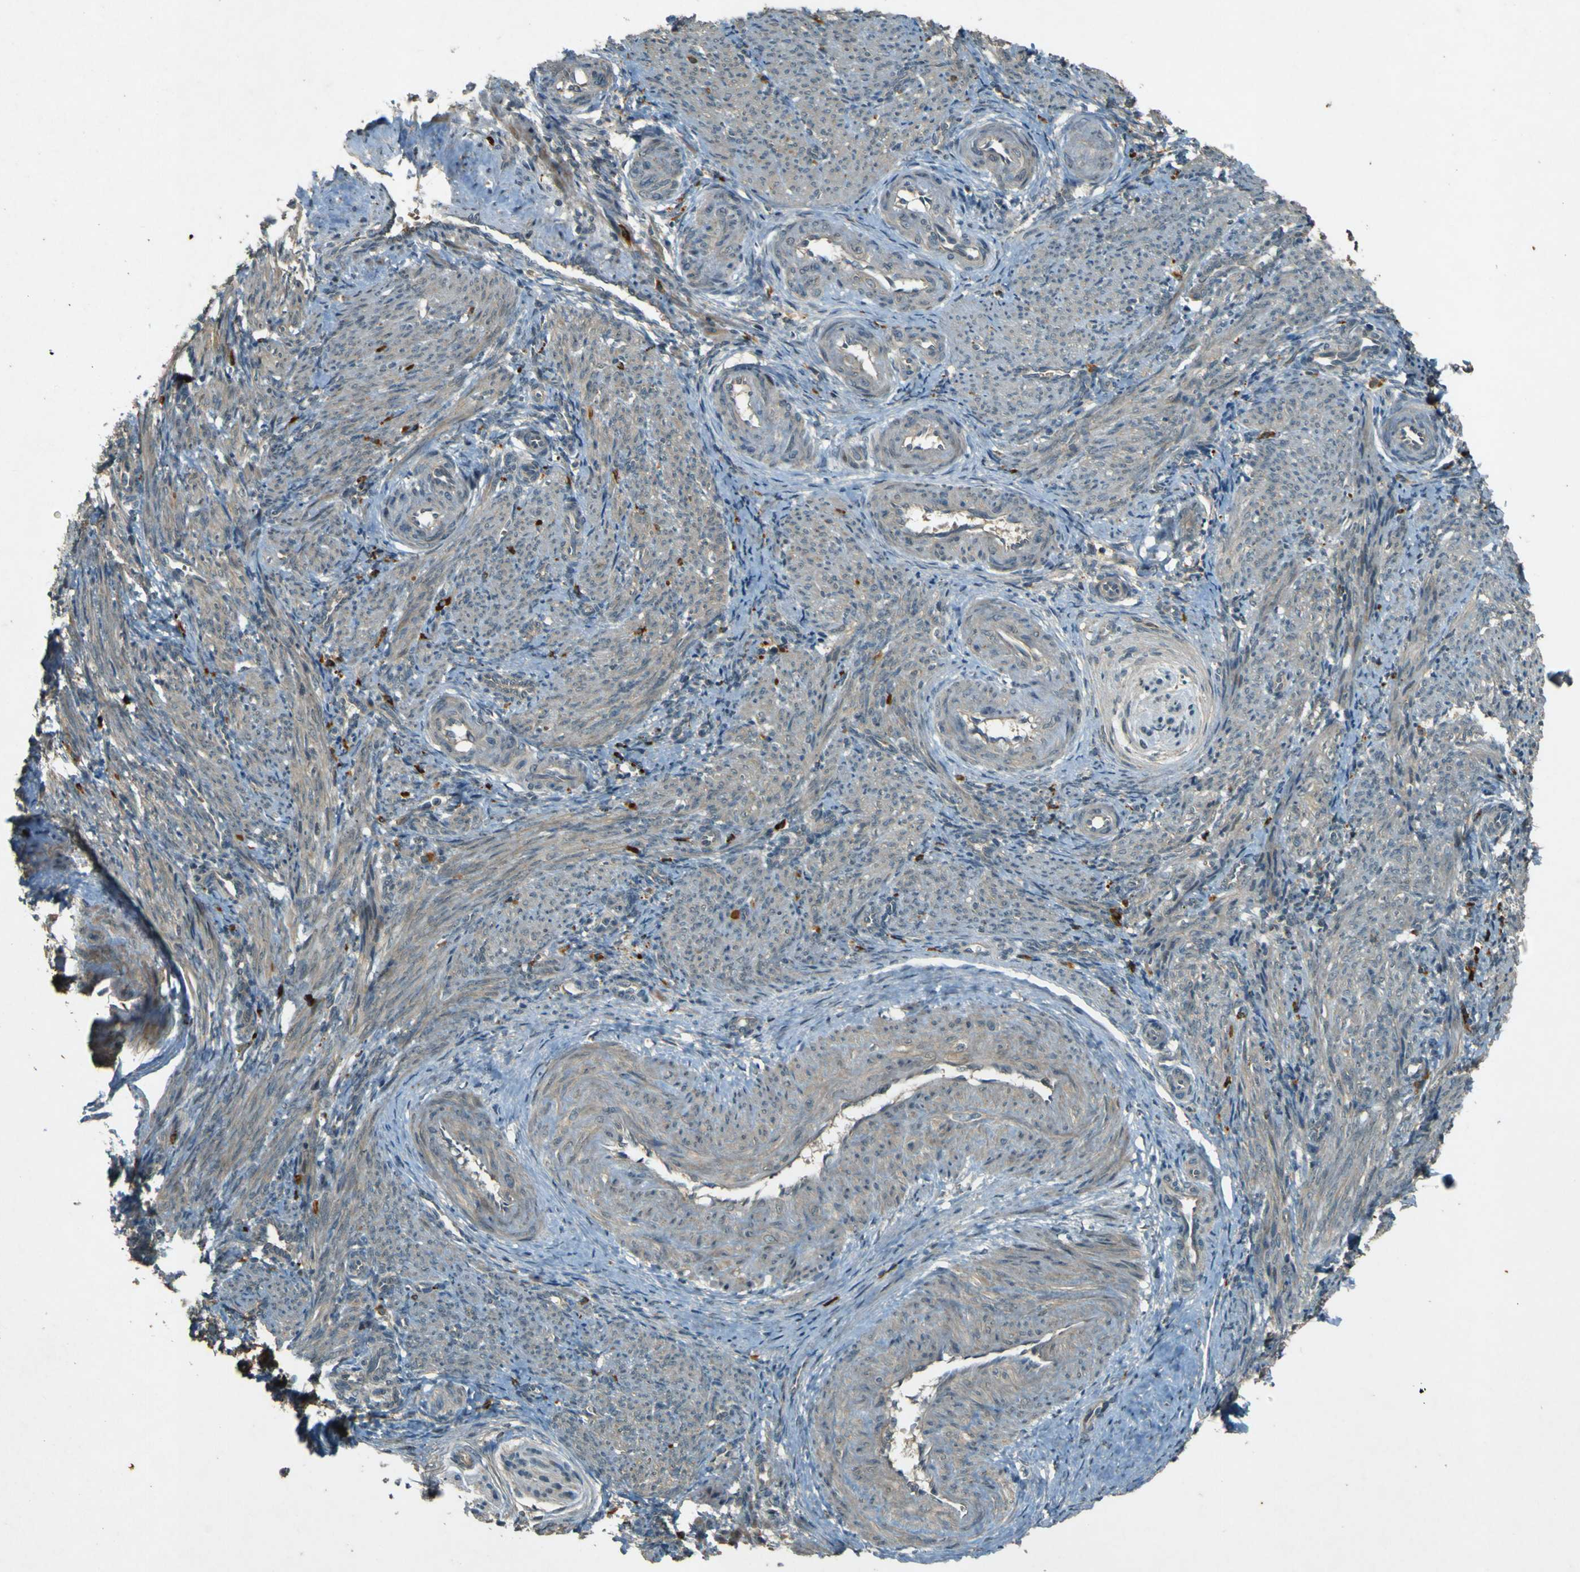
{"staining": {"intensity": "negative", "quantity": "none", "location": "none"}, "tissue": "smooth muscle", "cell_type": "Smooth muscle cells", "image_type": "normal", "snomed": [{"axis": "morphology", "description": "Normal tissue, NOS"}, {"axis": "topography", "description": "Endometrium"}], "caption": "Protein analysis of unremarkable smooth muscle reveals no significant expression in smooth muscle cells. (DAB immunohistochemistry, high magnification).", "gene": "MPDZ", "patient": {"sex": "female", "age": 33}}